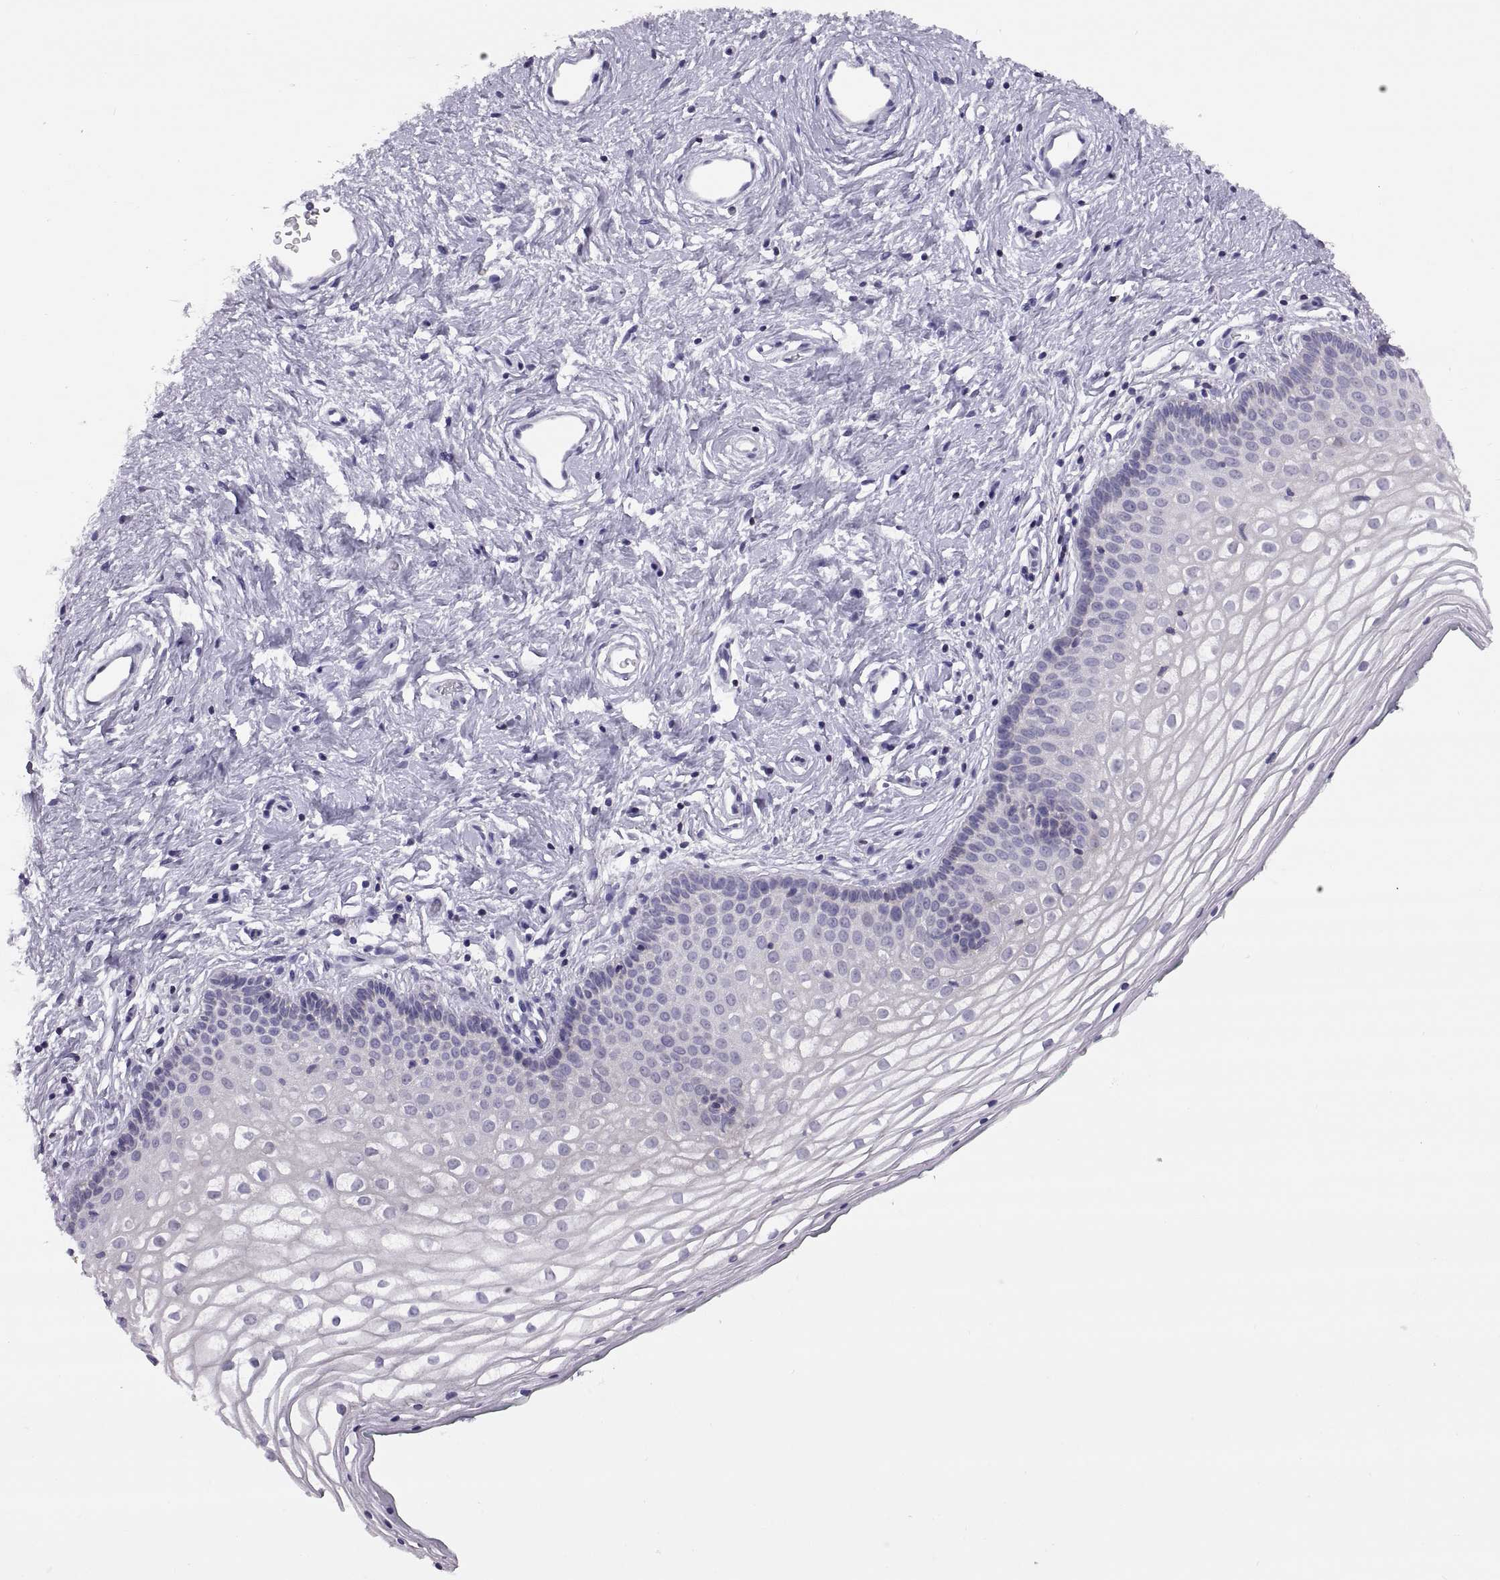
{"staining": {"intensity": "negative", "quantity": "none", "location": "none"}, "tissue": "vagina", "cell_type": "Squamous epithelial cells", "image_type": "normal", "snomed": [{"axis": "morphology", "description": "Normal tissue, NOS"}, {"axis": "topography", "description": "Vagina"}], "caption": "This is an immunohistochemistry (IHC) photomicrograph of normal human vagina. There is no expression in squamous epithelial cells.", "gene": "TTC21A", "patient": {"sex": "female", "age": 36}}